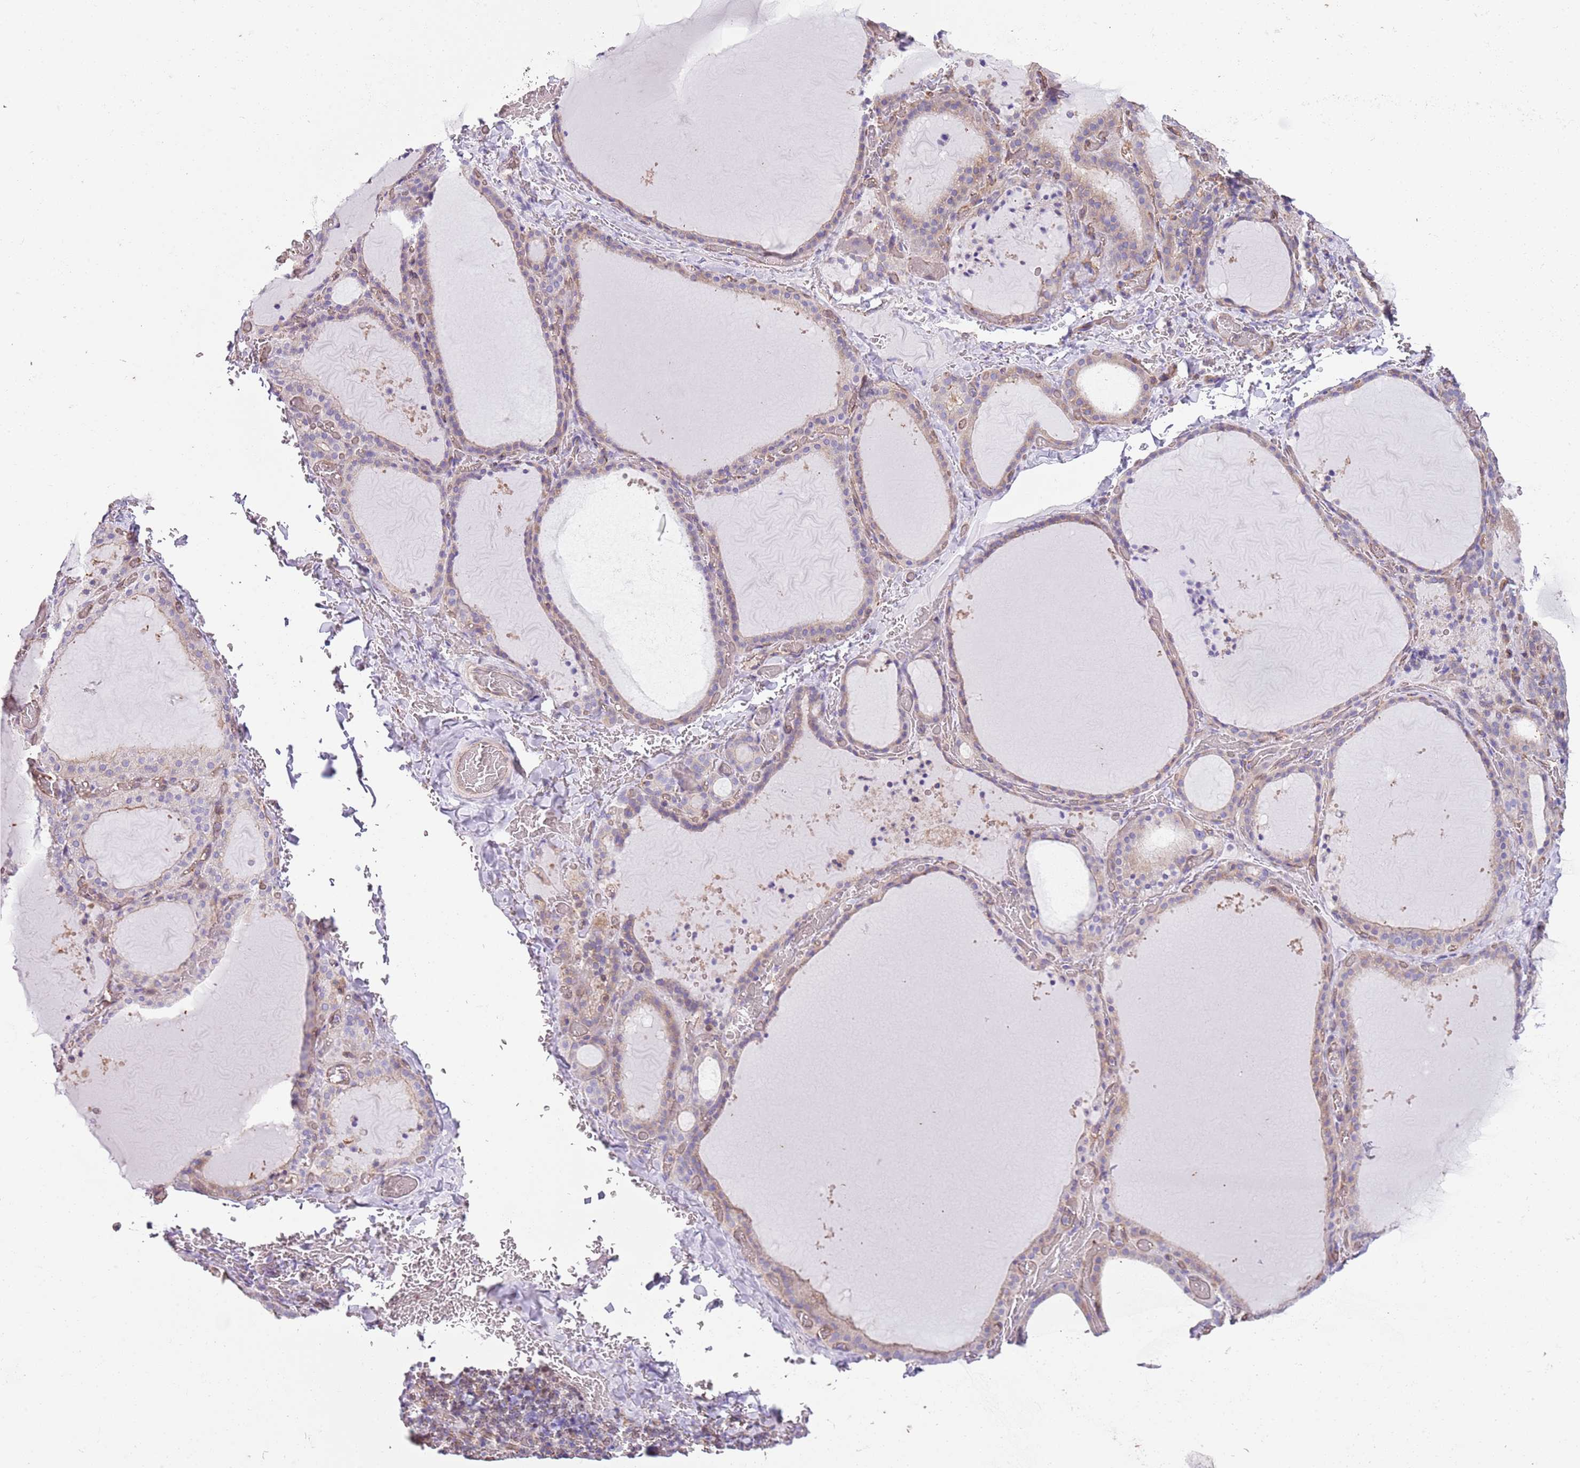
{"staining": {"intensity": "weak", "quantity": "25%-75%", "location": "cytoplasmic/membranous"}, "tissue": "thyroid gland", "cell_type": "Glandular cells", "image_type": "normal", "snomed": [{"axis": "morphology", "description": "Normal tissue, NOS"}, {"axis": "topography", "description": "Thyroid gland"}], "caption": "Glandular cells display weak cytoplasmic/membranous staining in about 25%-75% of cells in normal thyroid gland. Using DAB (3,3'-diaminobenzidine) (brown) and hematoxylin (blue) stains, captured at high magnification using brightfield microscopy.", "gene": "GNAI1", "patient": {"sex": "female", "age": 39}}